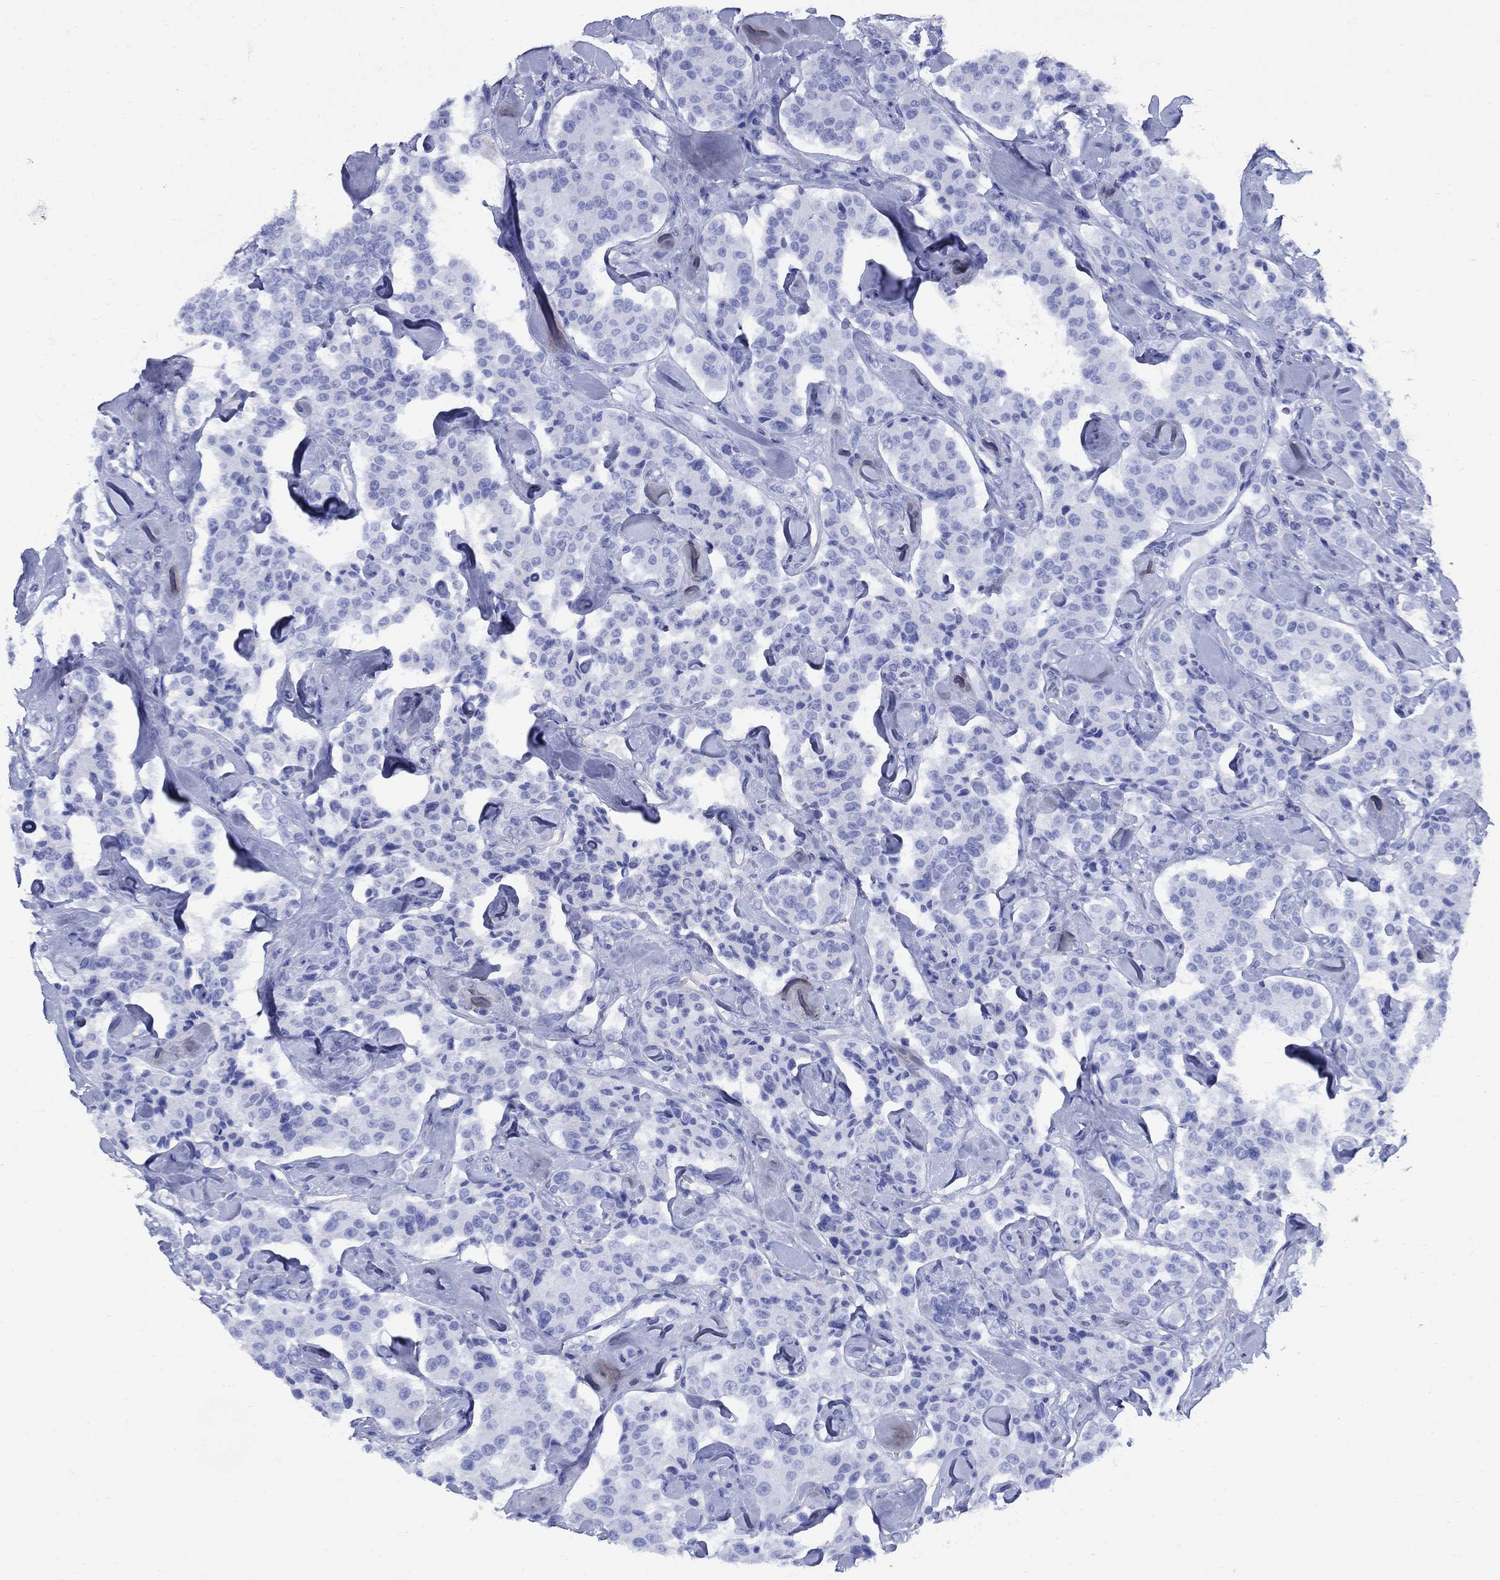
{"staining": {"intensity": "negative", "quantity": "none", "location": "none"}, "tissue": "carcinoid", "cell_type": "Tumor cells", "image_type": "cancer", "snomed": [{"axis": "morphology", "description": "Carcinoid, malignant, NOS"}, {"axis": "topography", "description": "Pancreas"}], "caption": "Immunohistochemistry of human carcinoid (malignant) exhibits no positivity in tumor cells.", "gene": "SMCP", "patient": {"sex": "male", "age": 41}}